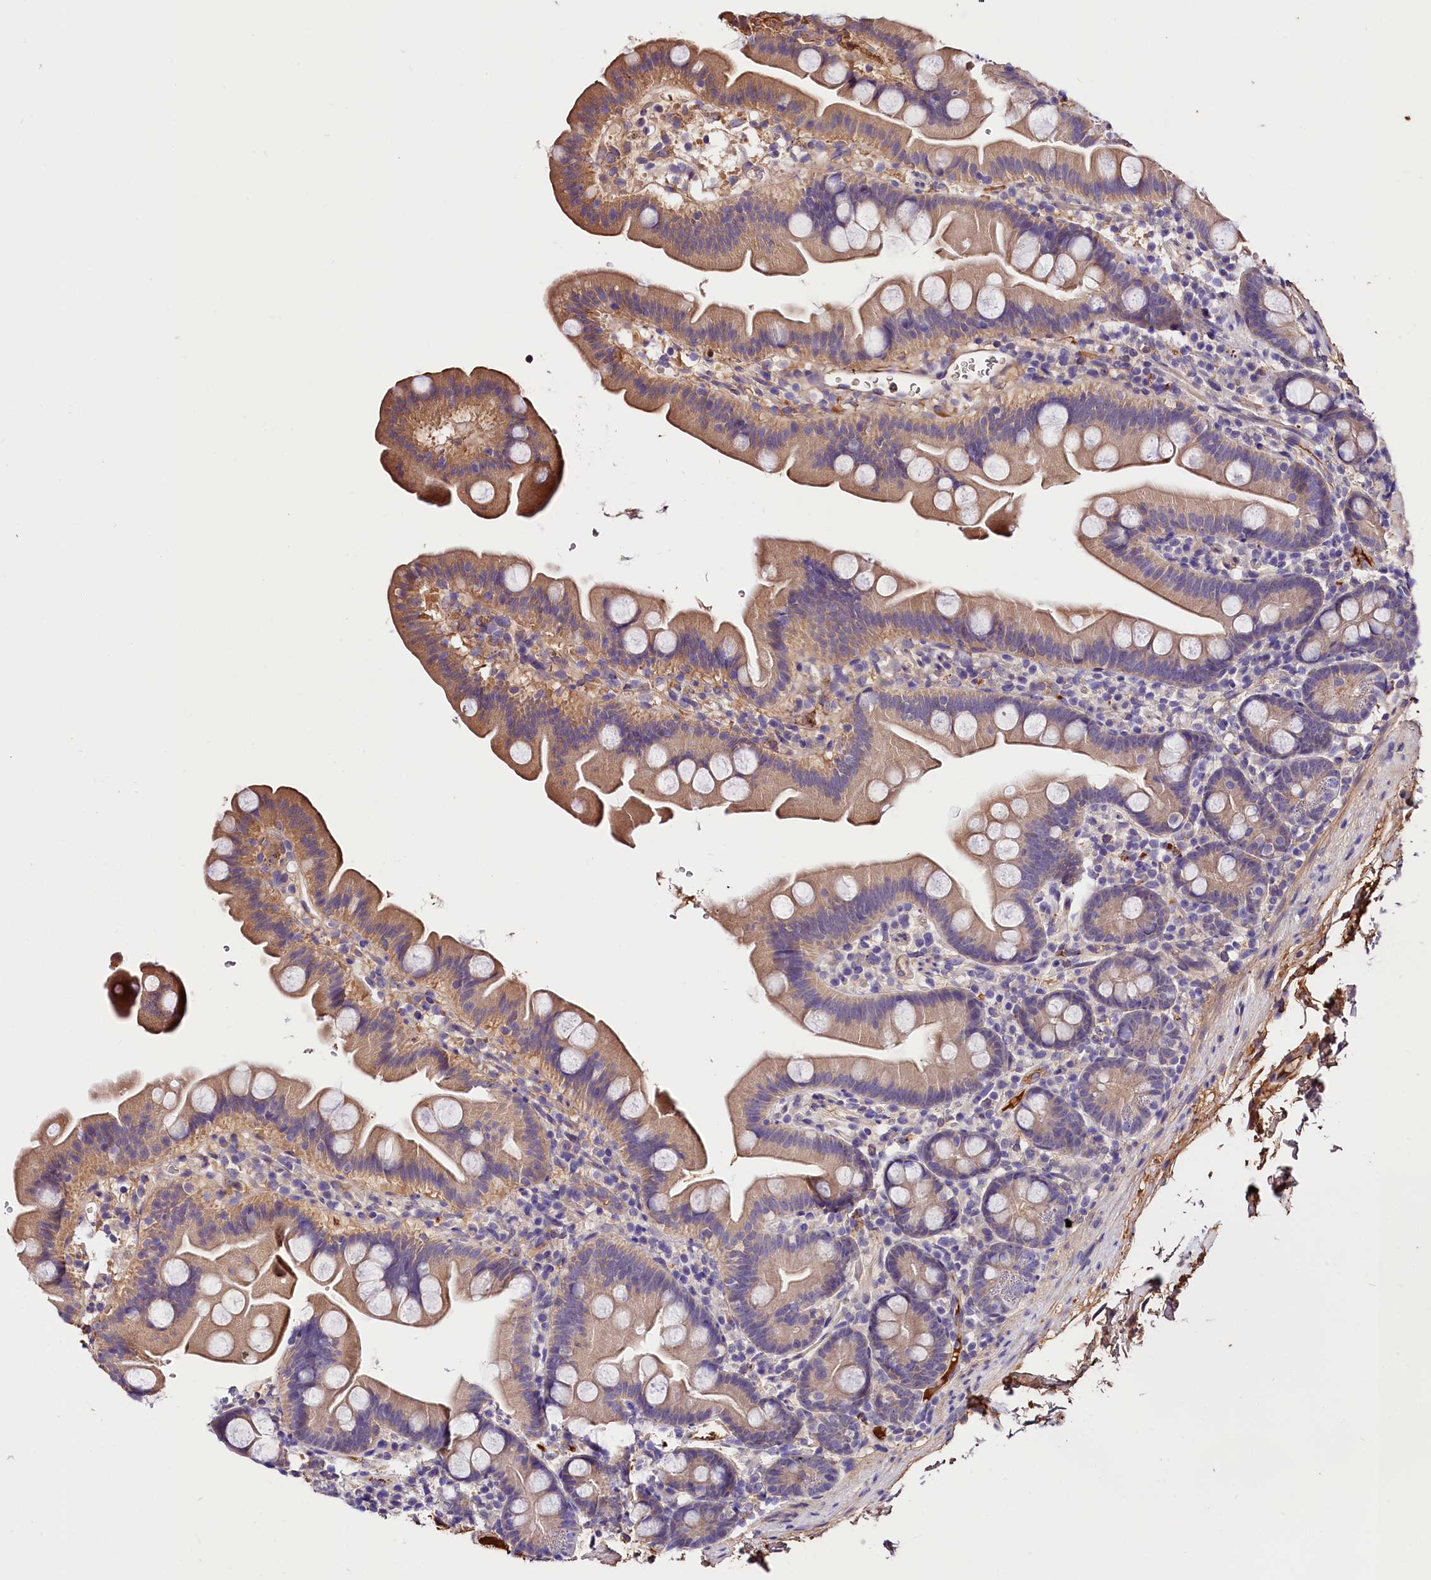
{"staining": {"intensity": "moderate", "quantity": "<25%", "location": "cytoplasmic/membranous"}, "tissue": "small intestine", "cell_type": "Glandular cells", "image_type": "normal", "snomed": [{"axis": "morphology", "description": "Normal tissue, NOS"}, {"axis": "topography", "description": "Small intestine"}], "caption": "High-power microscopy captured an immunohistochemistry histopathology image of benign small intestine, revealing moderate cytoplasmic/membranous positivity in about <25% of glandular cells.", "gene": "ARMC6", "patient": {"sex": "female", "age": 68}}